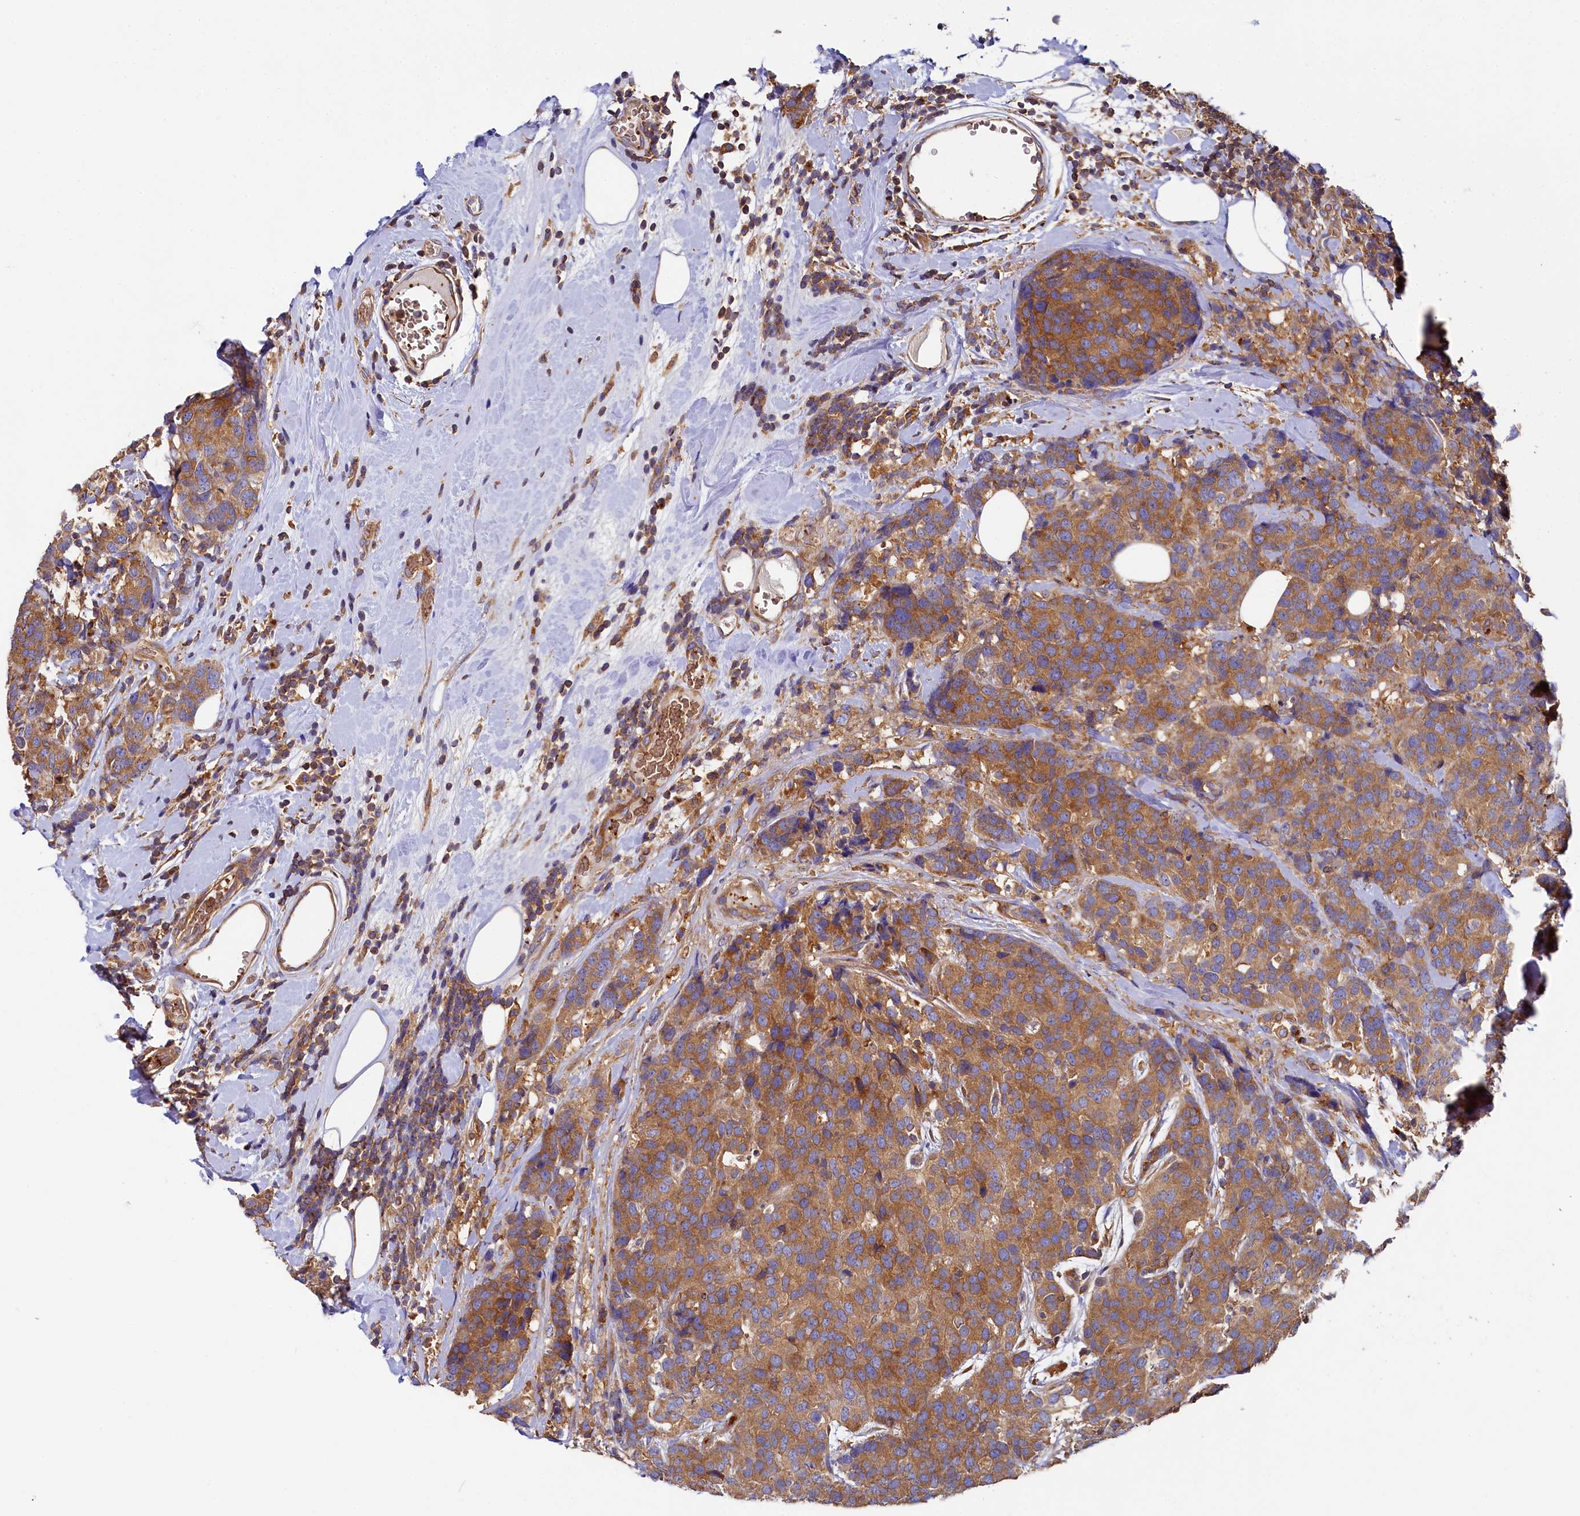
{"staining": {"intensity": "moderate", "quantity": ">75%", "location": "cytoplasmic/membranous"}, "tissue": "breast cancer", "cell_type": "Tumor cells", "image_type": "cancer", "snomed": [{"axis": "morphology", "description": "Lobular carcinoma"}, {"axis": "topography", "description": "Breast"}], "caption": "A brown stain labels moderate cytoplasmic/membranous positivity of a protein in lobular carcinoma (breast) tumor cells.", "gene": "PPIP5K1", "patient": {"sex": "female", "age": 59}}